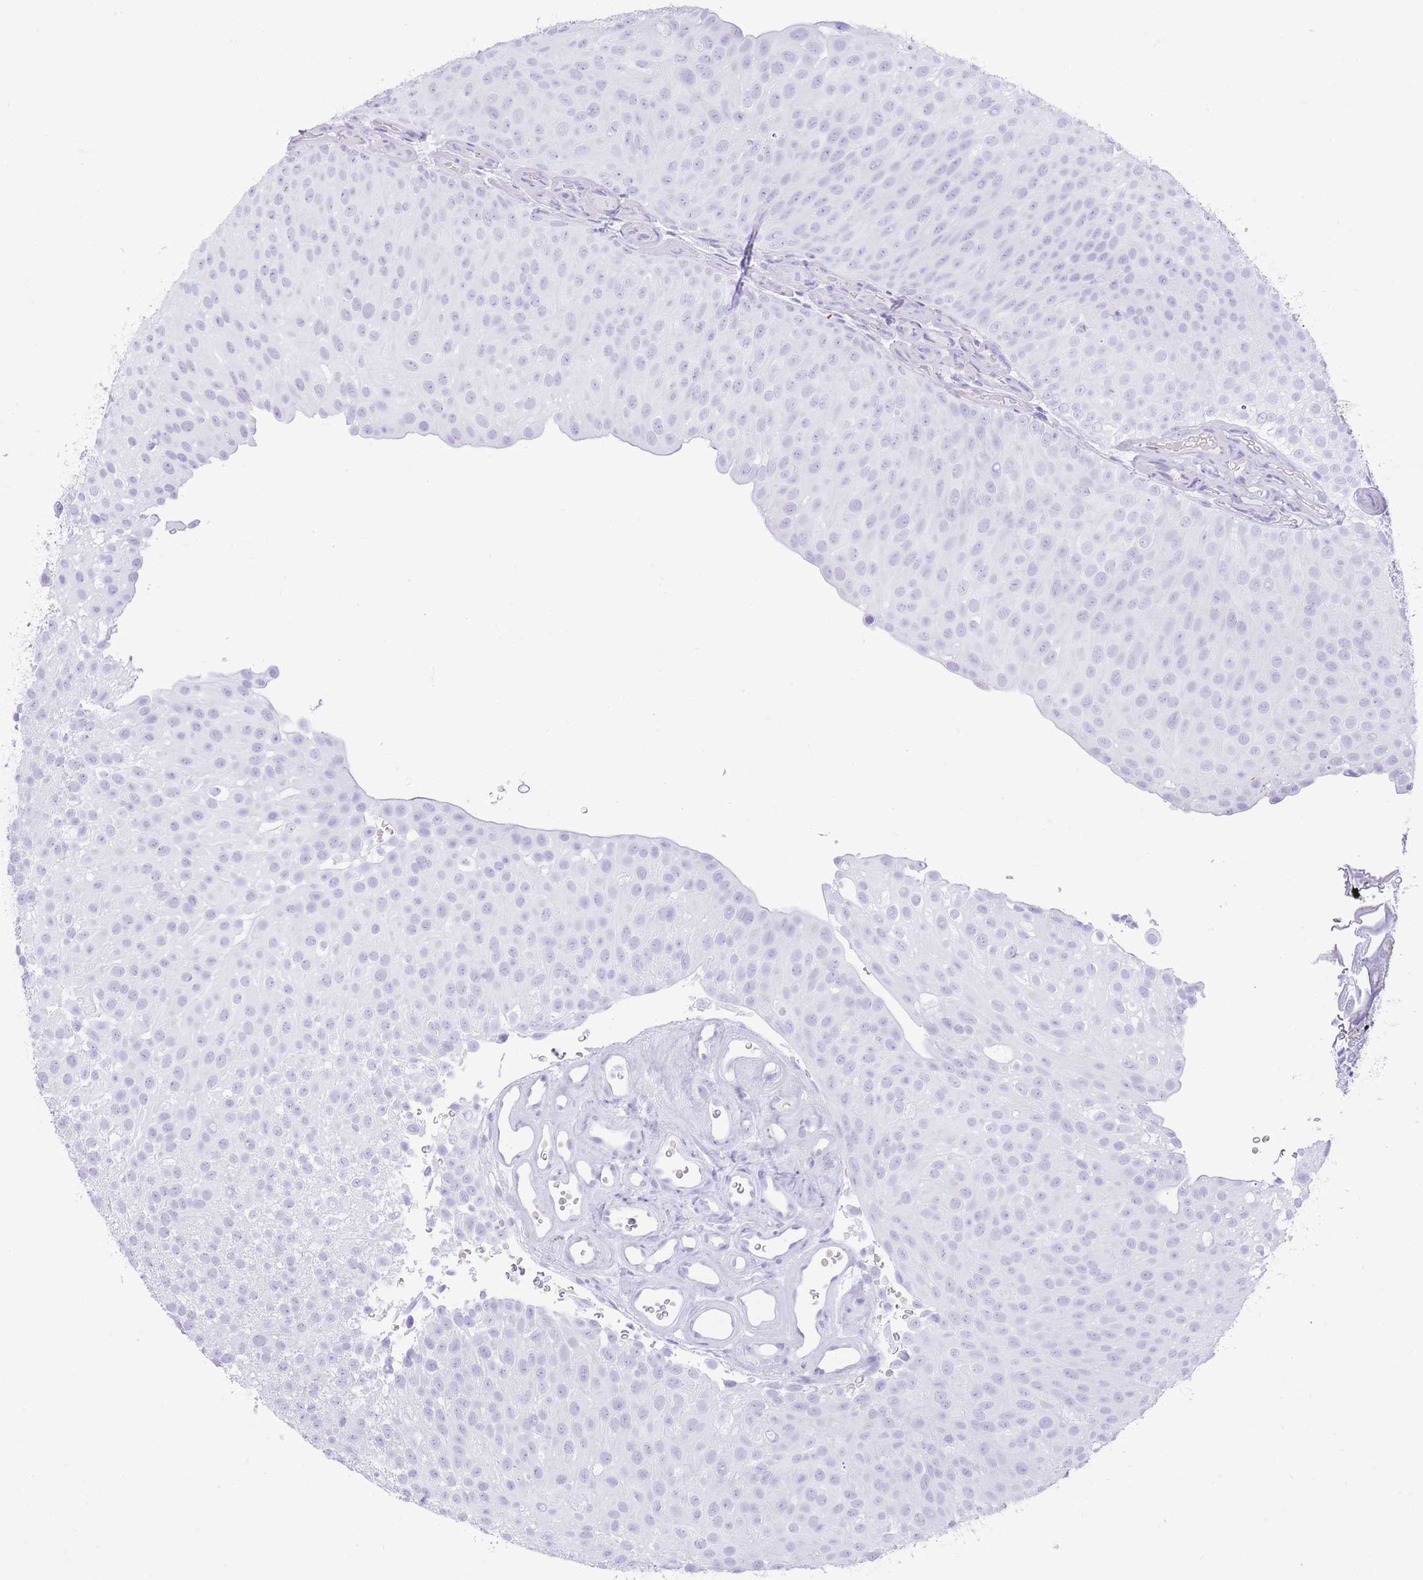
{"staining": {"intensity": "negative", "quantity": "none", "location": "none"}, "tissue": "urothelial cancer", "cell_type": "Tumor cells", "image_type": "cancer", "snomed": [{"axis": "morphology", "description": "Urothelial carcinoma, Low grade"}, {"axis": "topography", "description": "Urinary bladder"}], "caption": "High power microscopy micrograph of an immunohistochemistry (IHC) histopathology image of urothelial cancer, revealing no significant positivity in tumor cells.", "gene": "ELOA2", "patient": {"sex": "male", "age": 78}}